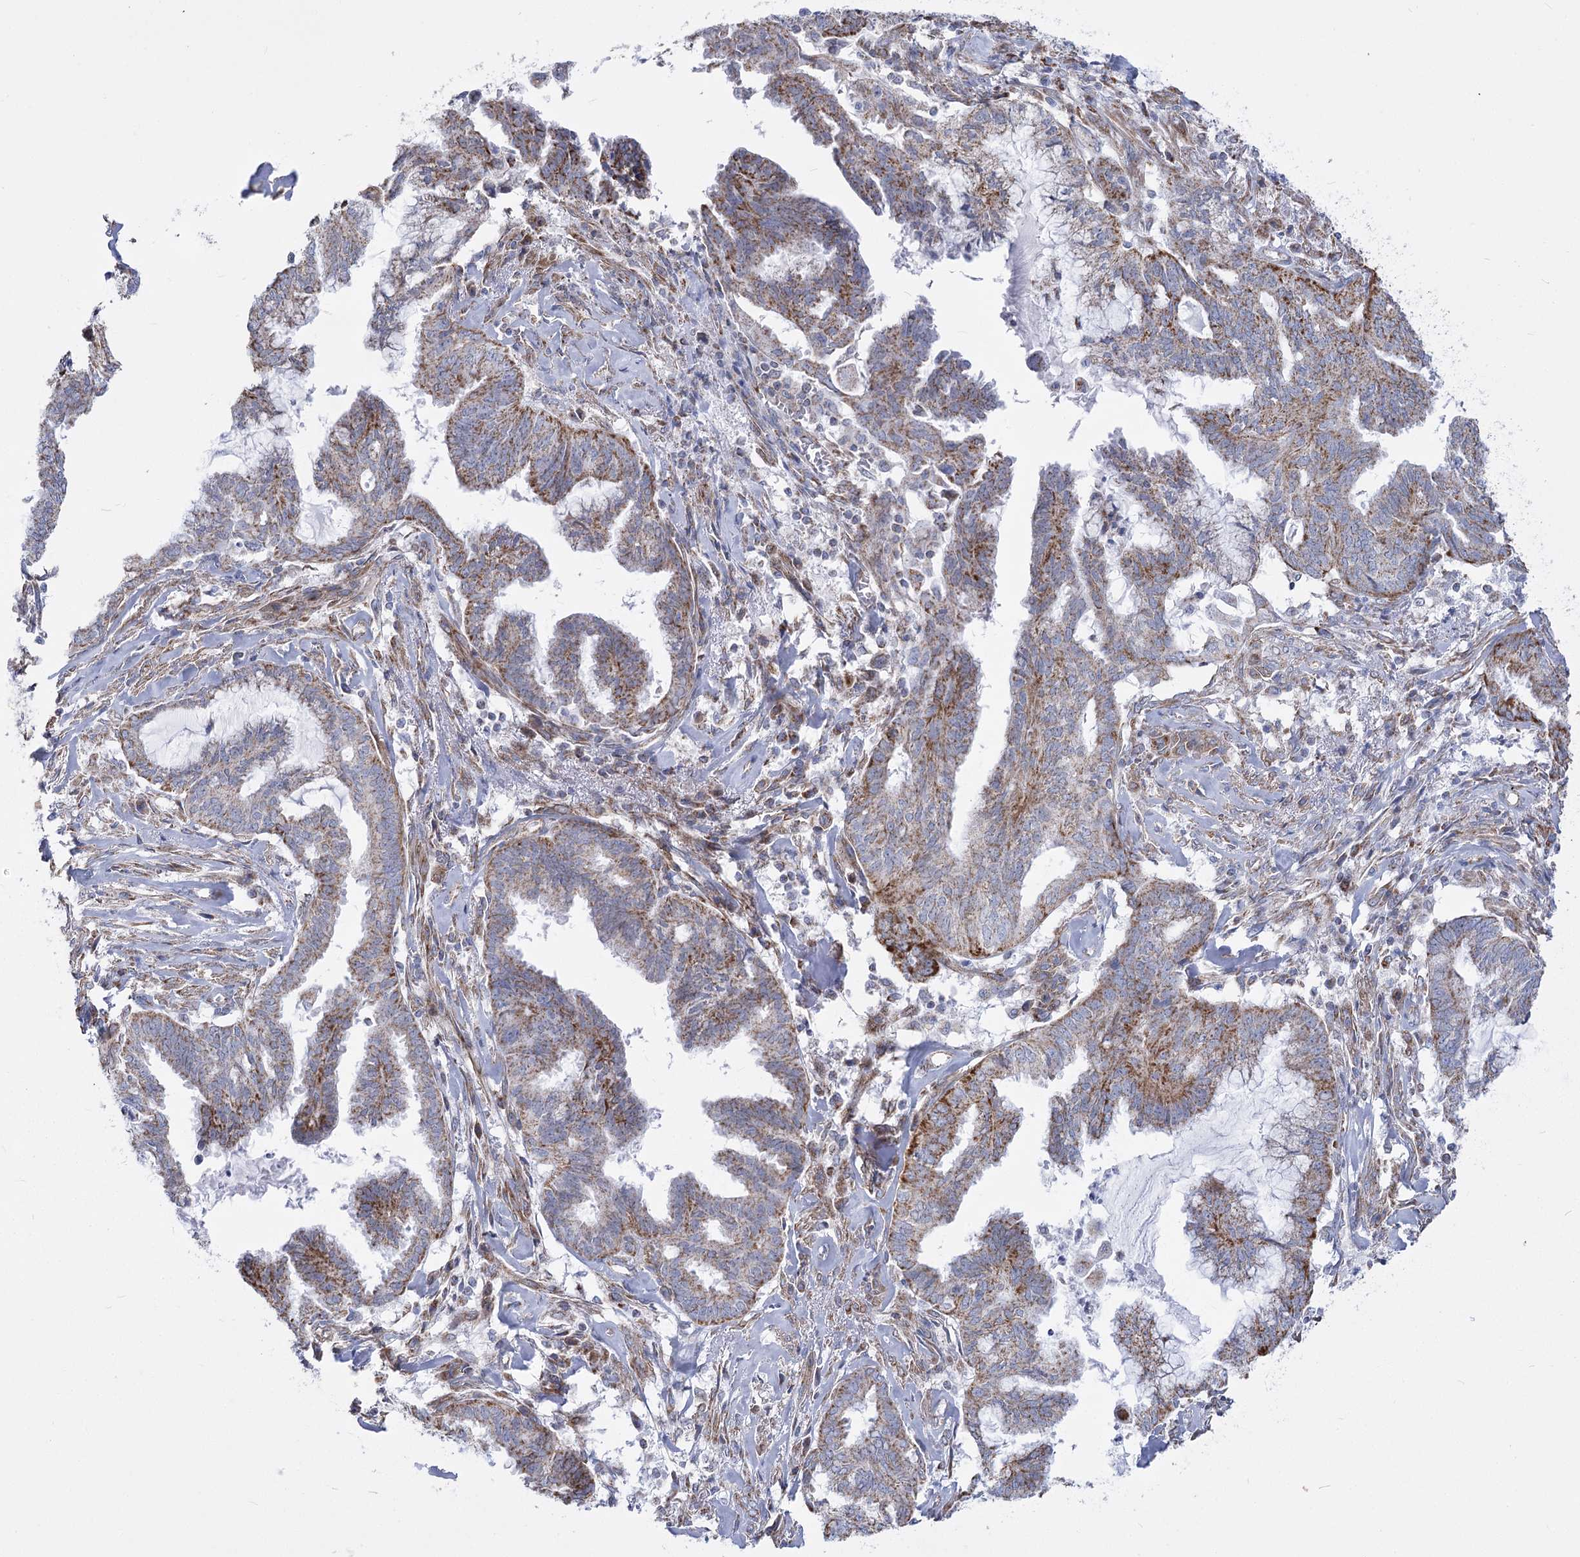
{"staining": {"intensity": "moderate", "quantity": "25%-75%", "location": "cytoplasmic/membranous"}, "tissue": "endometrial cancer", "cell_type": "Tumor cells", "image_type": "cancer", "snomed": [{"axis": "morphology", "description": "Adenocarcinoma, NOS"}, {"axis": "topography", "description": "Endometrium"}], "caption": "Moderate cytoplasmic/membranous protein expression is identified in about 25%-75% of tumor cells in endometrial cancer.", "gene": "PDHB", "patient": {"sex": "female", "age": 86}}